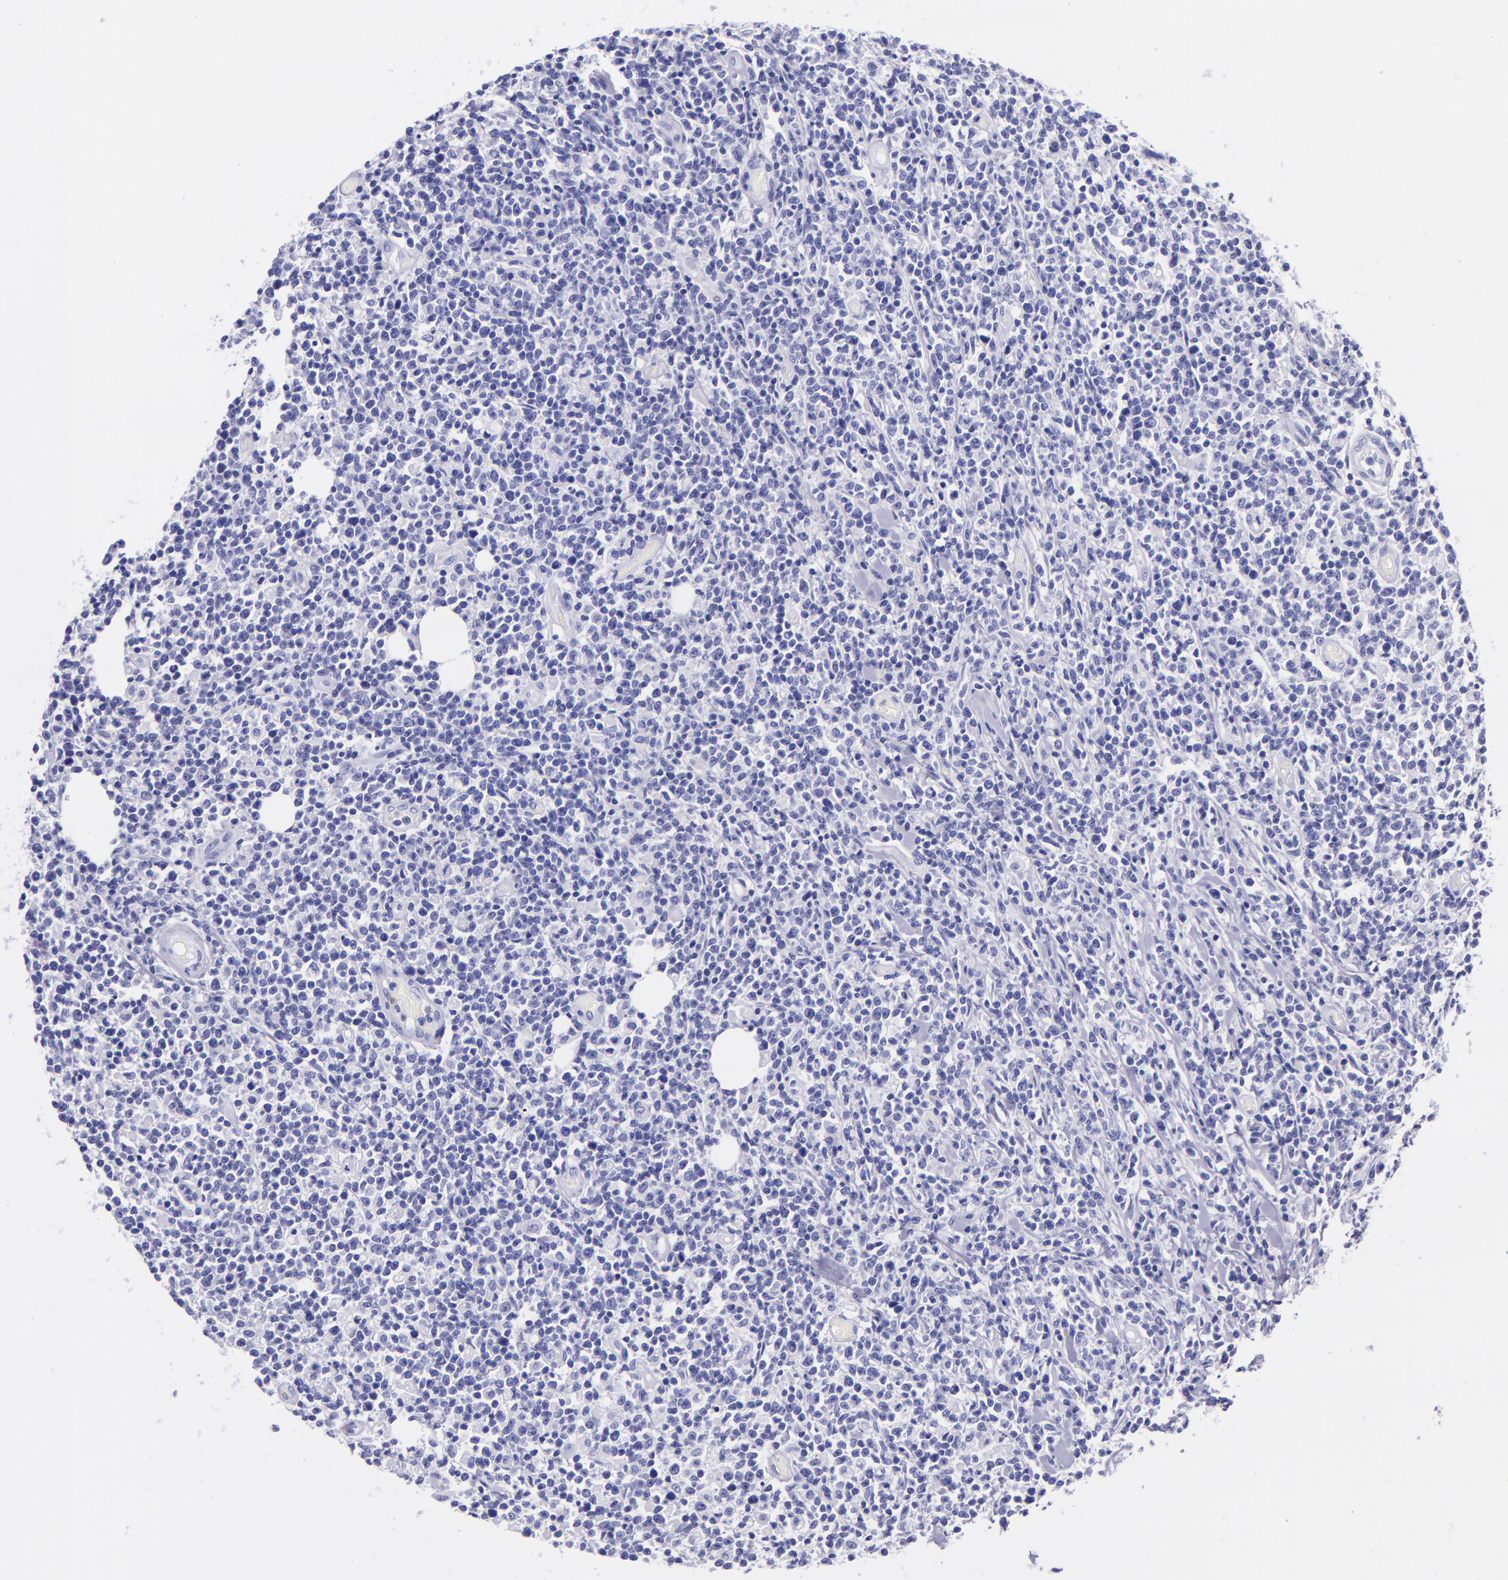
{"staining": {"intensity": "negative", "quantity": "none", "location": "none"}, "tissue": "lymphoma", "cell_type": "Tumor cells", "image_type": "cancer", "snomed": [{"axis": "morphology", "description": "Malignant lymphoma, non-Hodgkin's type, High grade"}, {"axis": "topography", "description": "Colon"}], "caption": "Immunohistochemistry (IHC) photomicrograph of neoplastic tissue: human high-grade malignant lymphoma, non-Hodgkin's type stained with DAB exhibits no significant protein expression in tumor cells. The staining is performed using DAB (3,3'-diaminobenzidine) brown chromogen with nuclei counter-stained in using hematoxylin.", "gene": "SLPI", "patient": {"sex": "male", "age": 82}}